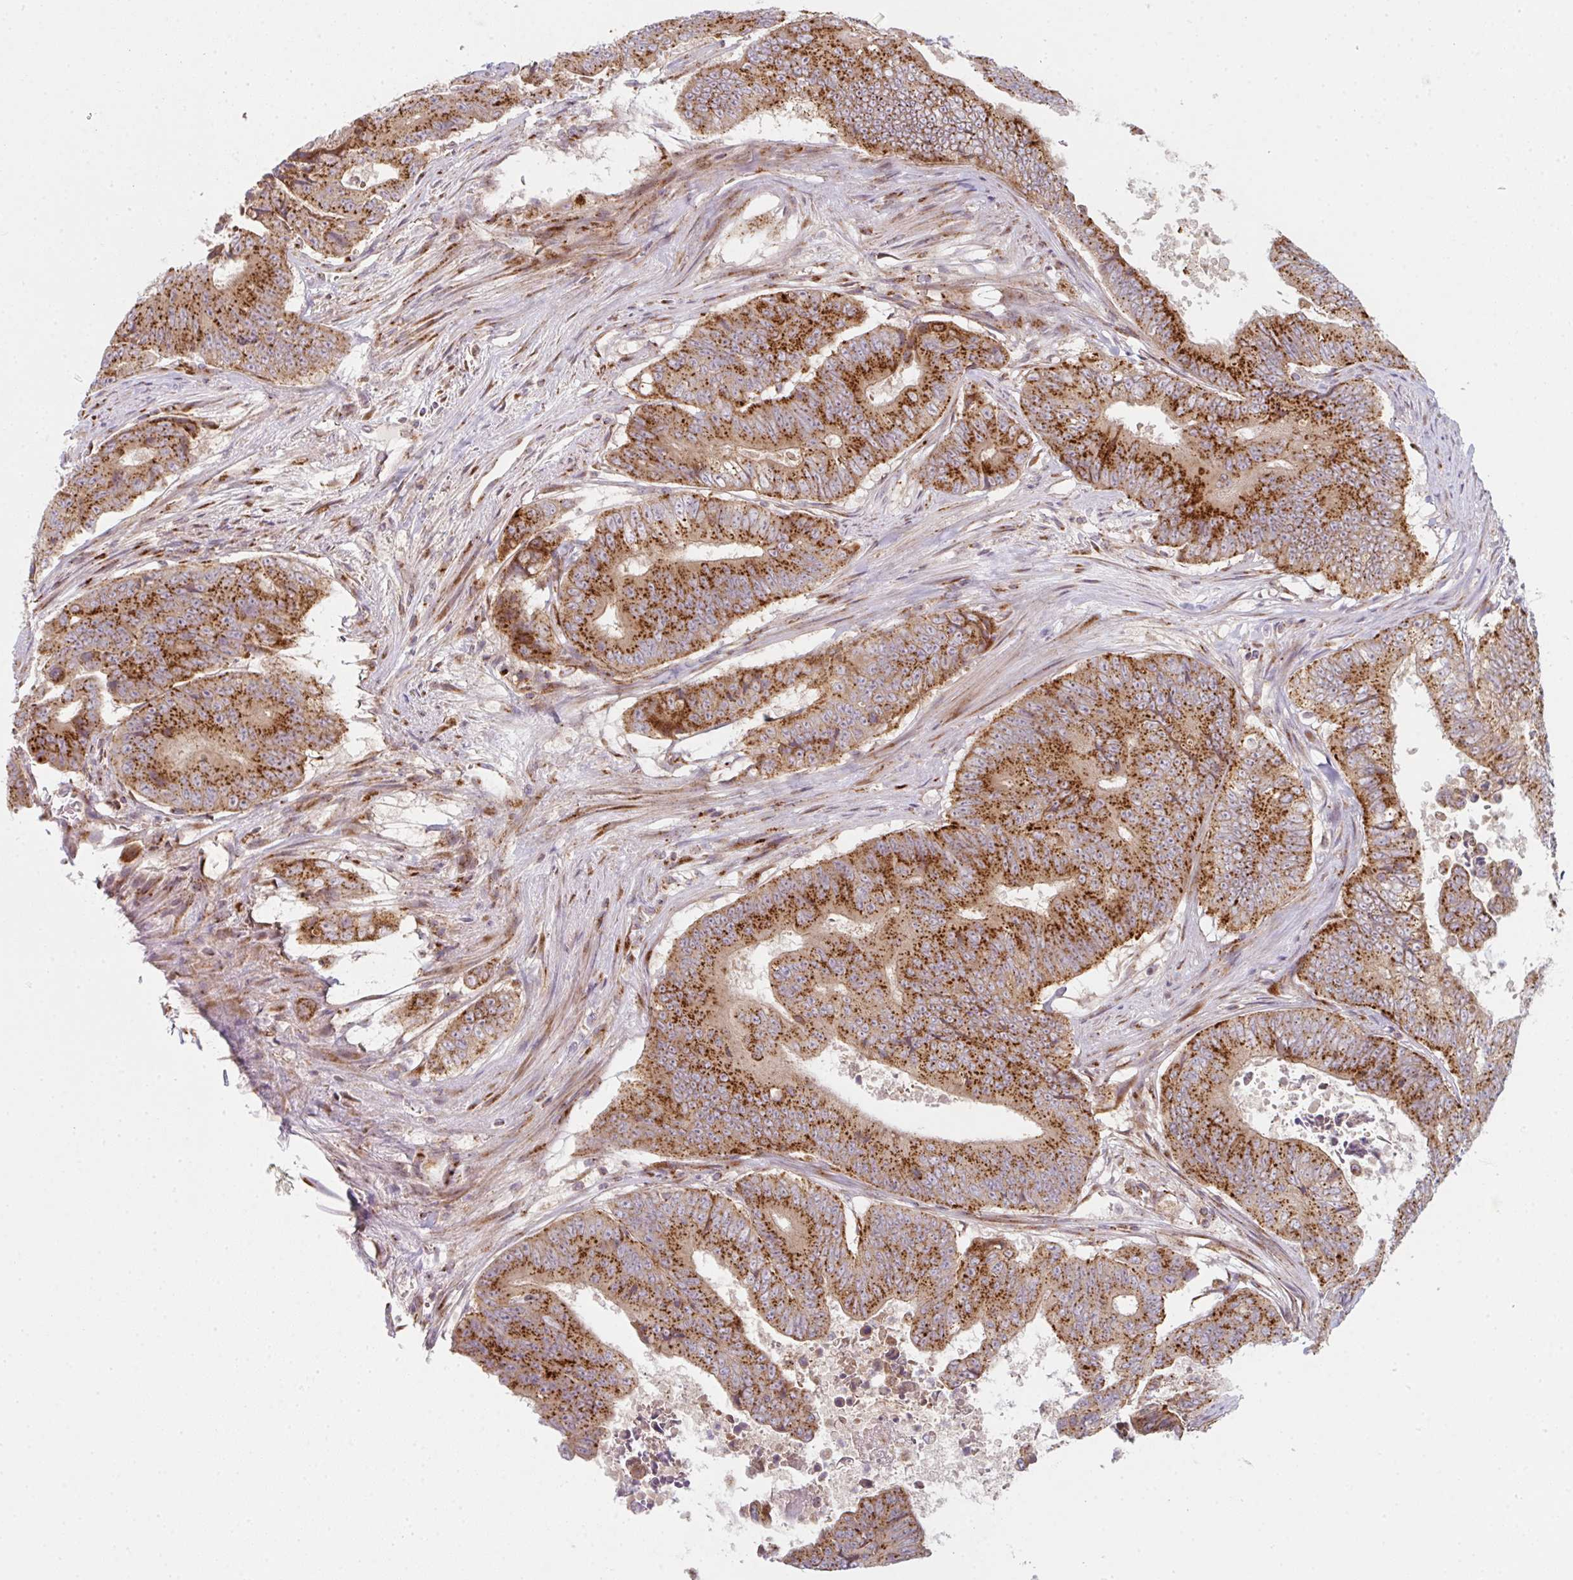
{"staining": {"intensity": "strong", "quantity": ">75%", "location": "cytoplasmic/membranous"}, "tissue": "colorectal cancer", "cell_type": "Tumor cells", "image_type": "cancer", "snomed": [{"axis": "morphology", "description": "Adenocarcinoma, NOS"}, {"axis": "topography", "description": "Colon"}], "caption": "Colorectal cancer was stained to show a protein in brown. There is high levels of strong cytoplasmic/membranous staining in about >75% of tumor cells. (brown staining indicates protein expression, while blue staining denotes nuclei).", "gene": "GVQW3", "patient": {"sex": "female", "age": 48}}